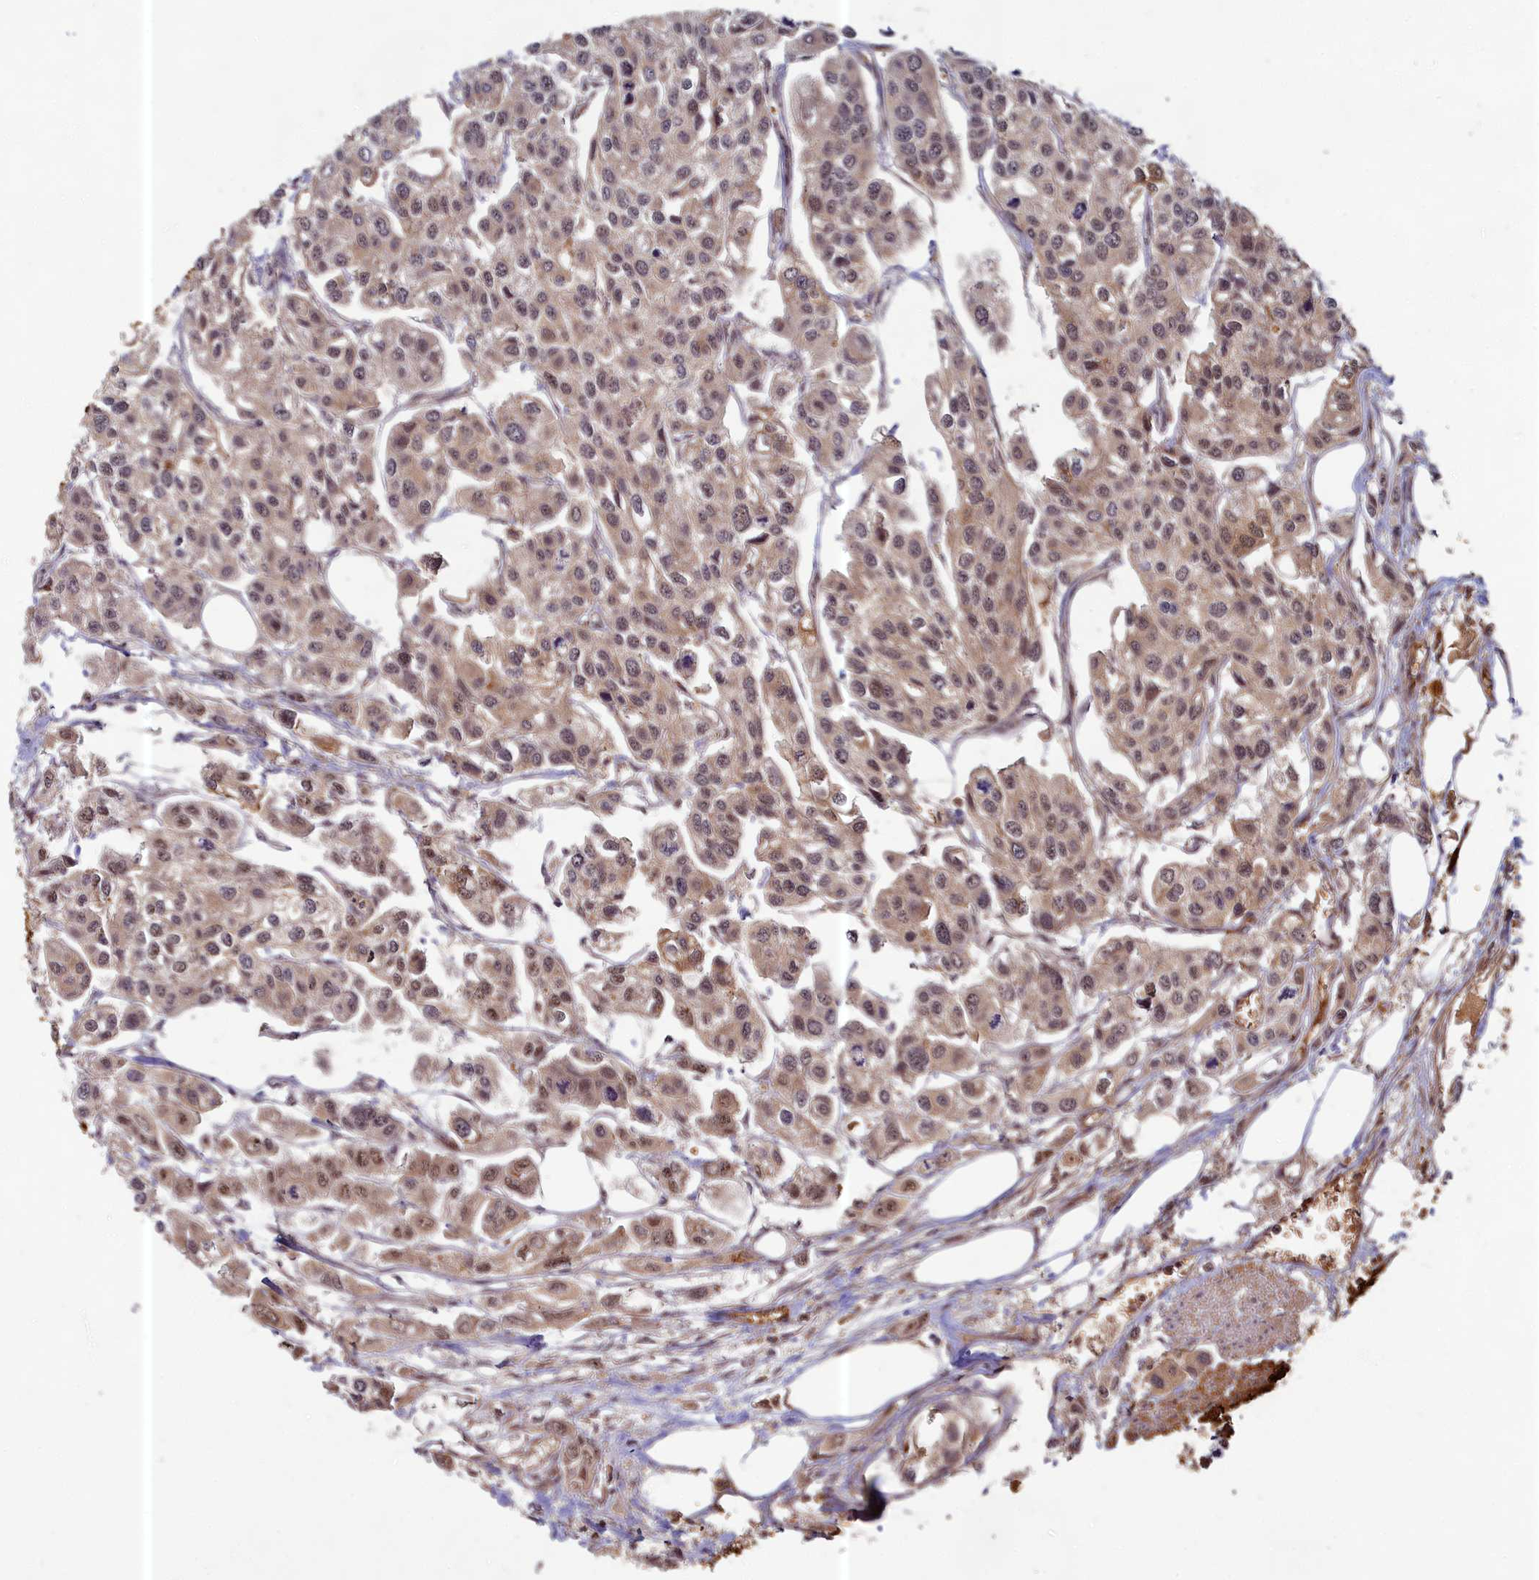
{"staining": {"intensity": "moderate", "quantity": "25%-75%", "location": "cytoplasmic/membranous,nuclear"}, "tissue": "urothelial cancer", "cell_type": "Tumor cells", "image_type": "cancer", "snomed": [{"axis": "morphology", "description": "Urothelial carcinoma, High grade"}, {"axis": "topography", "description": "Urinary bladder"}], "caption": "An immunohistochemistry histopathology image of tumor tissue is shown. Protein staining in brown shows moderate cytoplasmic/membranous and nuclear positivity in urothelial cancer within tumor cells.", "gene": "EARS2", "patient": {"sex": "male", "age": 67}}